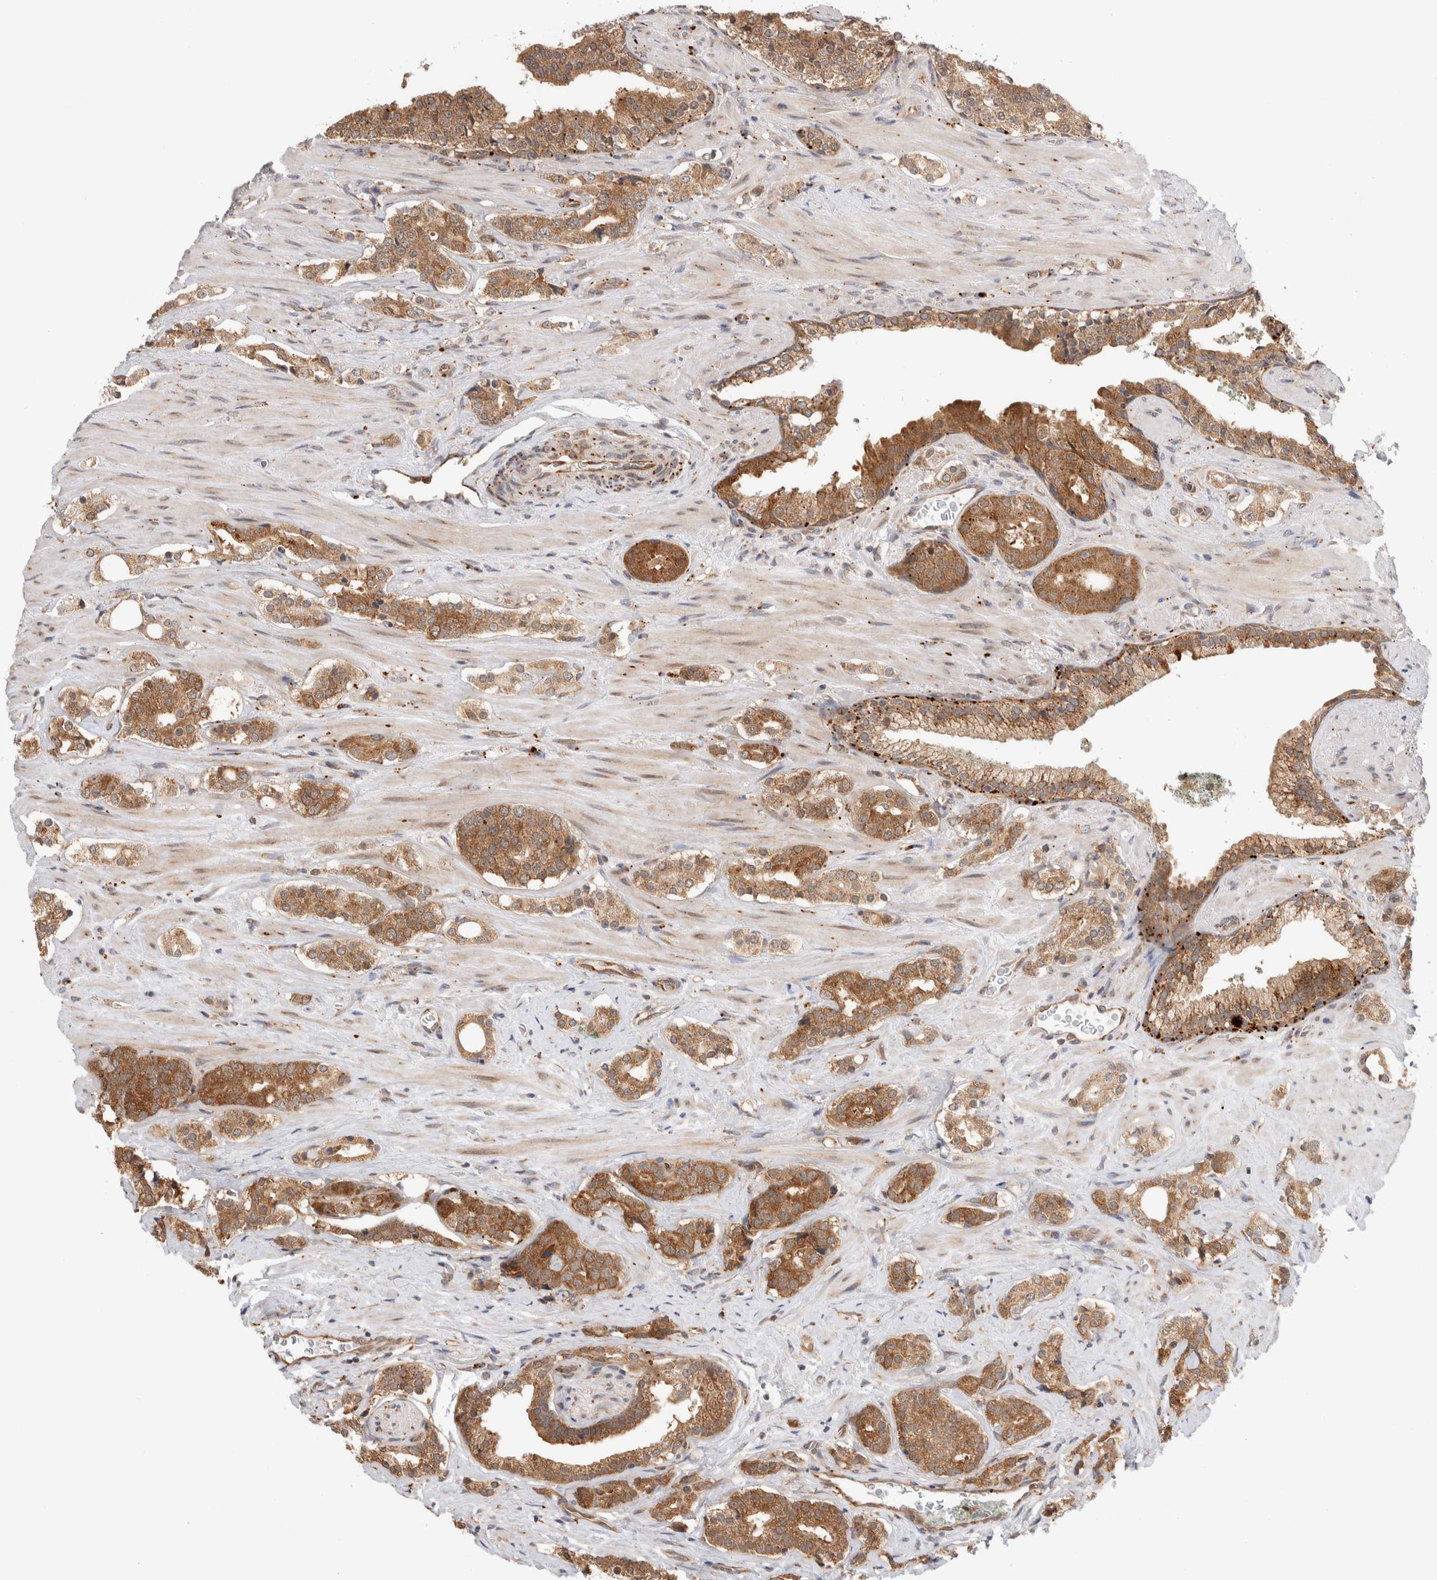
{"staining": {"intensity": "moderate", "quantity": ">75%", "location": "cytoplasmic/membranous"}, "tissue": "prostate cancer", "cell_type": "Tumor cells", "image_type": "cancer", "snomed": [{"axis": "morphology", "description": "Adenocarcinoma, High grade"}, {"axis": "topography", "description": "Prostate"}], "caption": "The photomicrograph displays immunohistochemical staining of prostate adenocarcinoma (high-grade). There is moderate cytoplasmic/membranous staining is present in approximately >75% of tumor cells.", "gene": "ACTL9", "patient": {"sex": "male", "age": 71}}